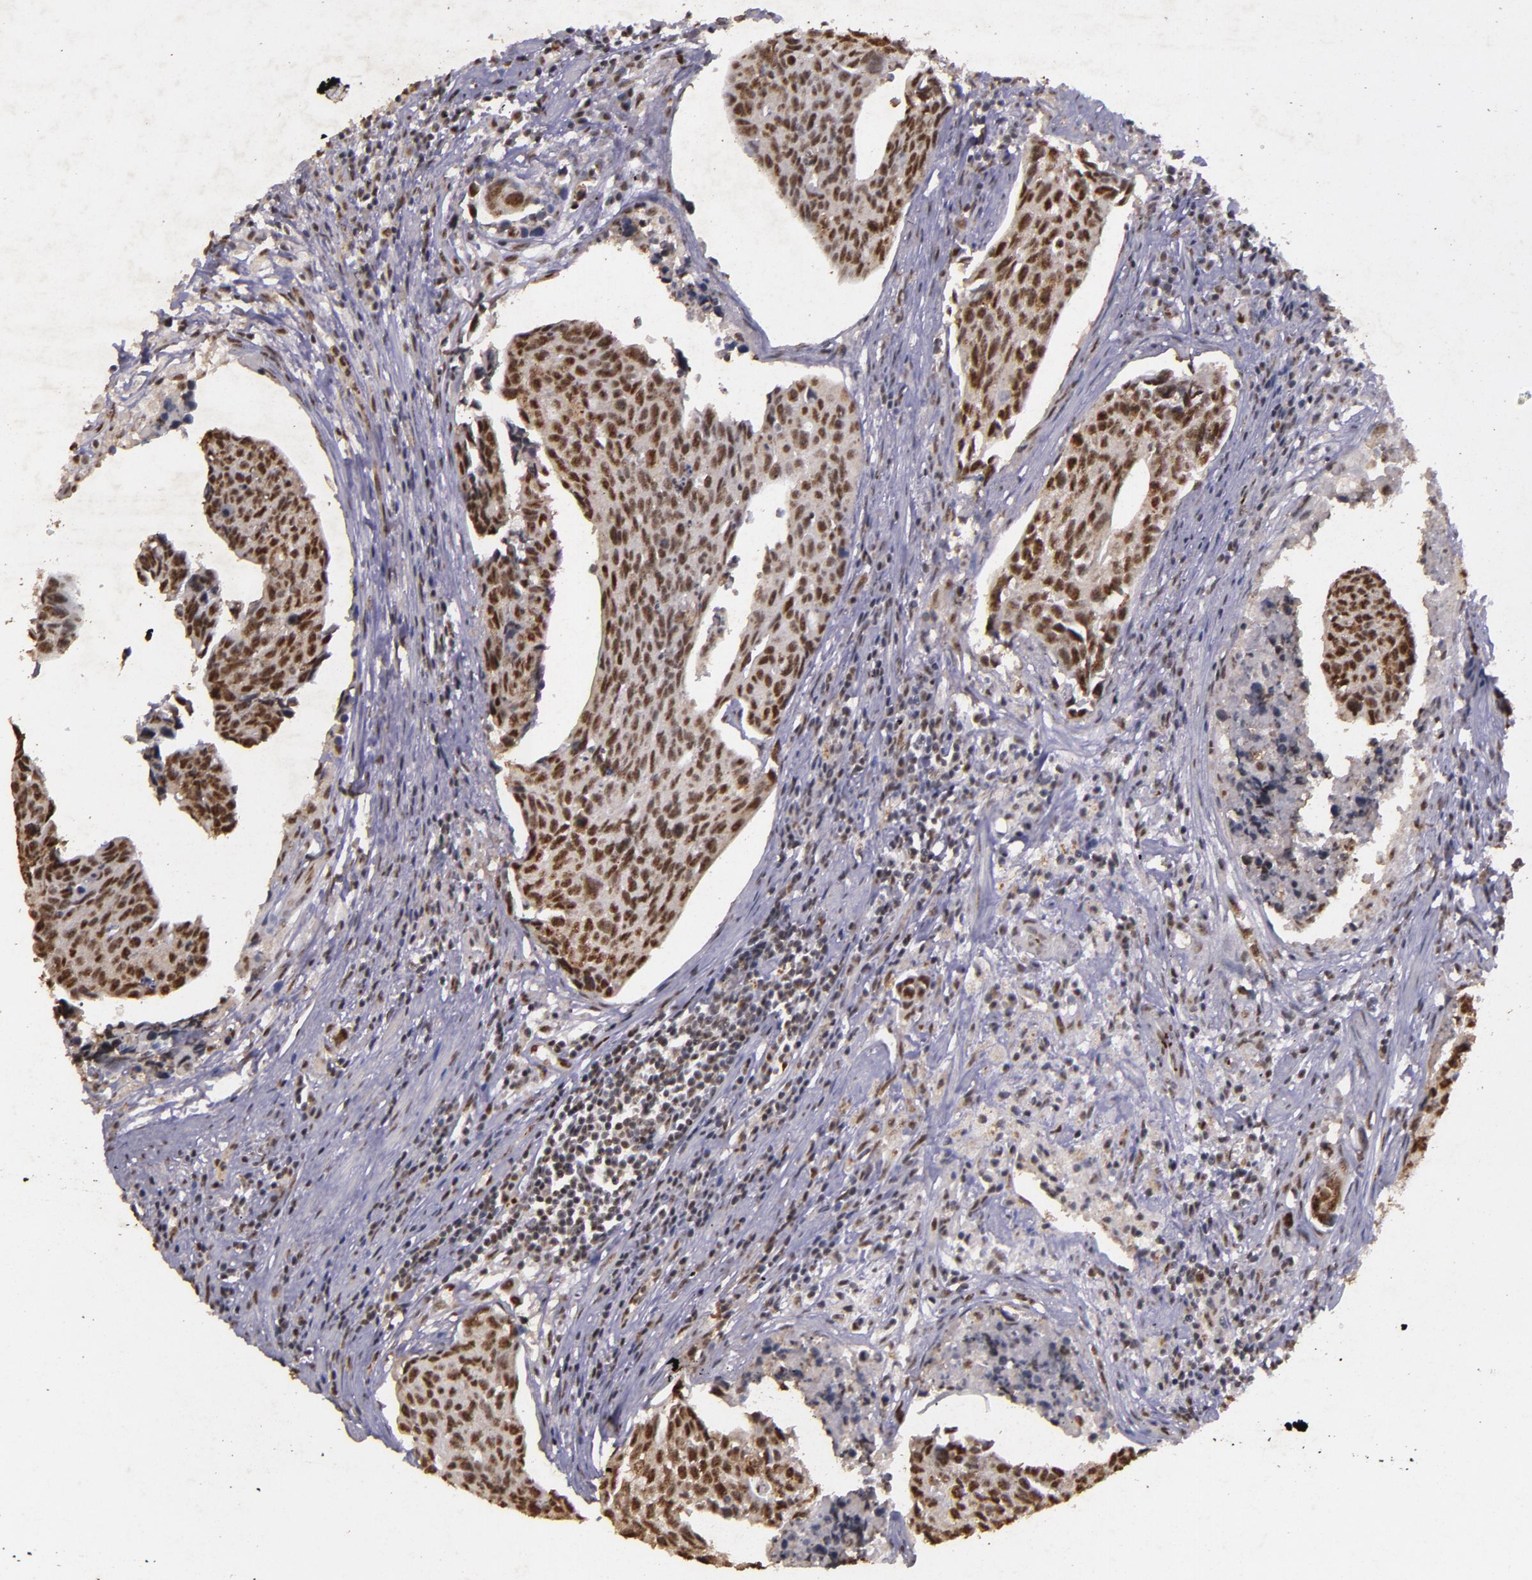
{"staining": {"intensity": "moderate", "quantity": ">75%", "location": "nuclear"}, "tissue": "urothelial cancer", "cell_type": "Tumor cells", "image_type": "cancer", "snomed": [{"axis": "morphology", "description": "Urothelial carcinoma, High grade"}, {"axis": "topography", "description": "Urinary bladder"}], "caption": "This is a histology image of IHC staining of urothelial carcinoma (high-grade), which shows moderate staining in the nuclear of tumor cells.", "gene": "CBX3", "patient": {"sex": "male", "age": 81}}